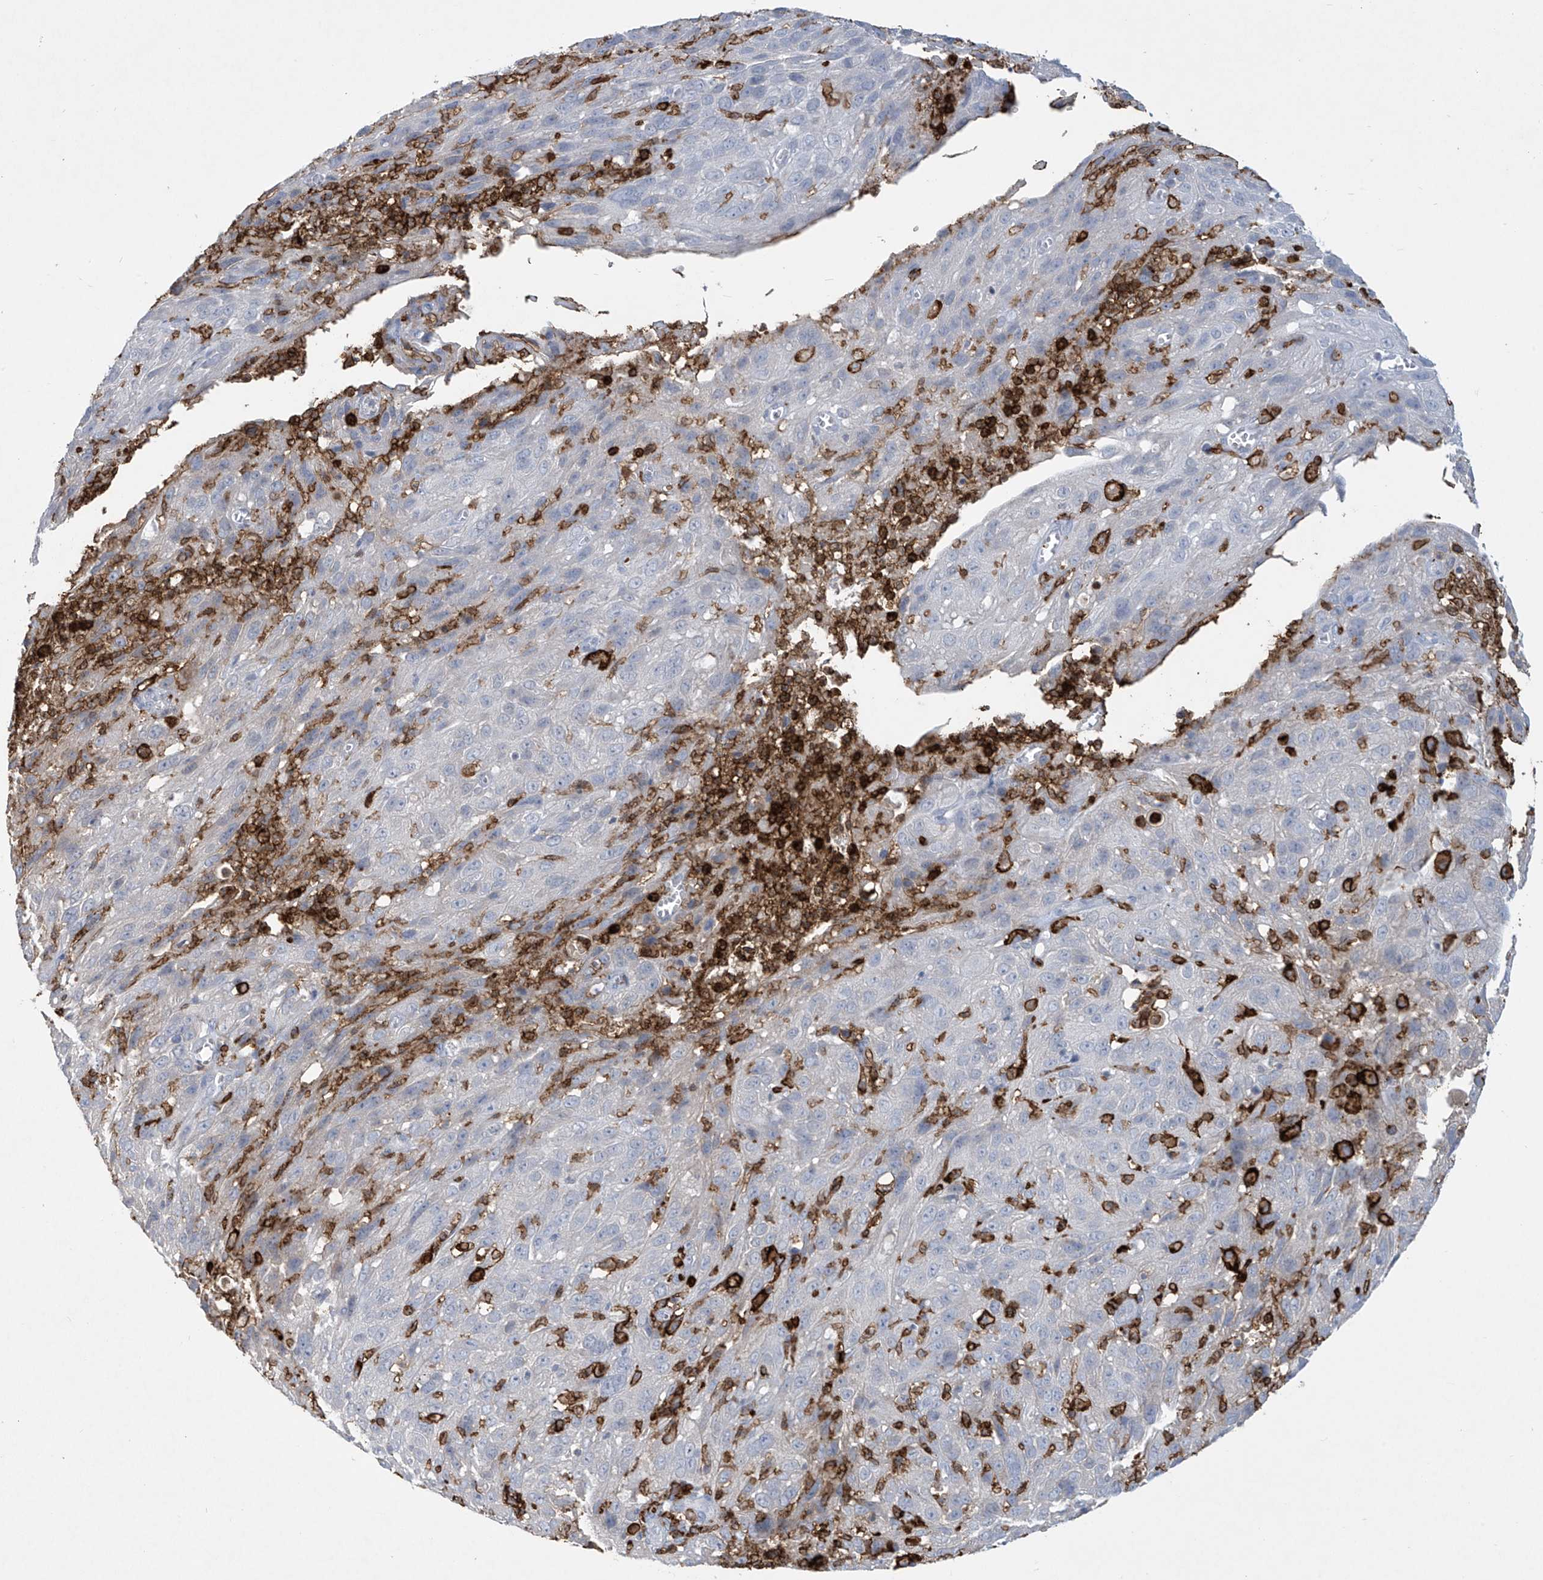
{"staining": {"intensity": "negative", "quantity": "none", "location": "none"}, "tissue": "cervical cancer", "cell_type": "Tumor cells", "image_type": "cancer", "snomed": [{"axis": "morphology", "description": "Squamous cell carcinoma, NOS"}, {"axis": "topography", "description": "Cervix"}], "caption": "There is no significant expression in tumor cells of squamous cell carcinoma (cervical).", "gene": "FCGR3A", "patient": {"sex": "female", "age": 32}}